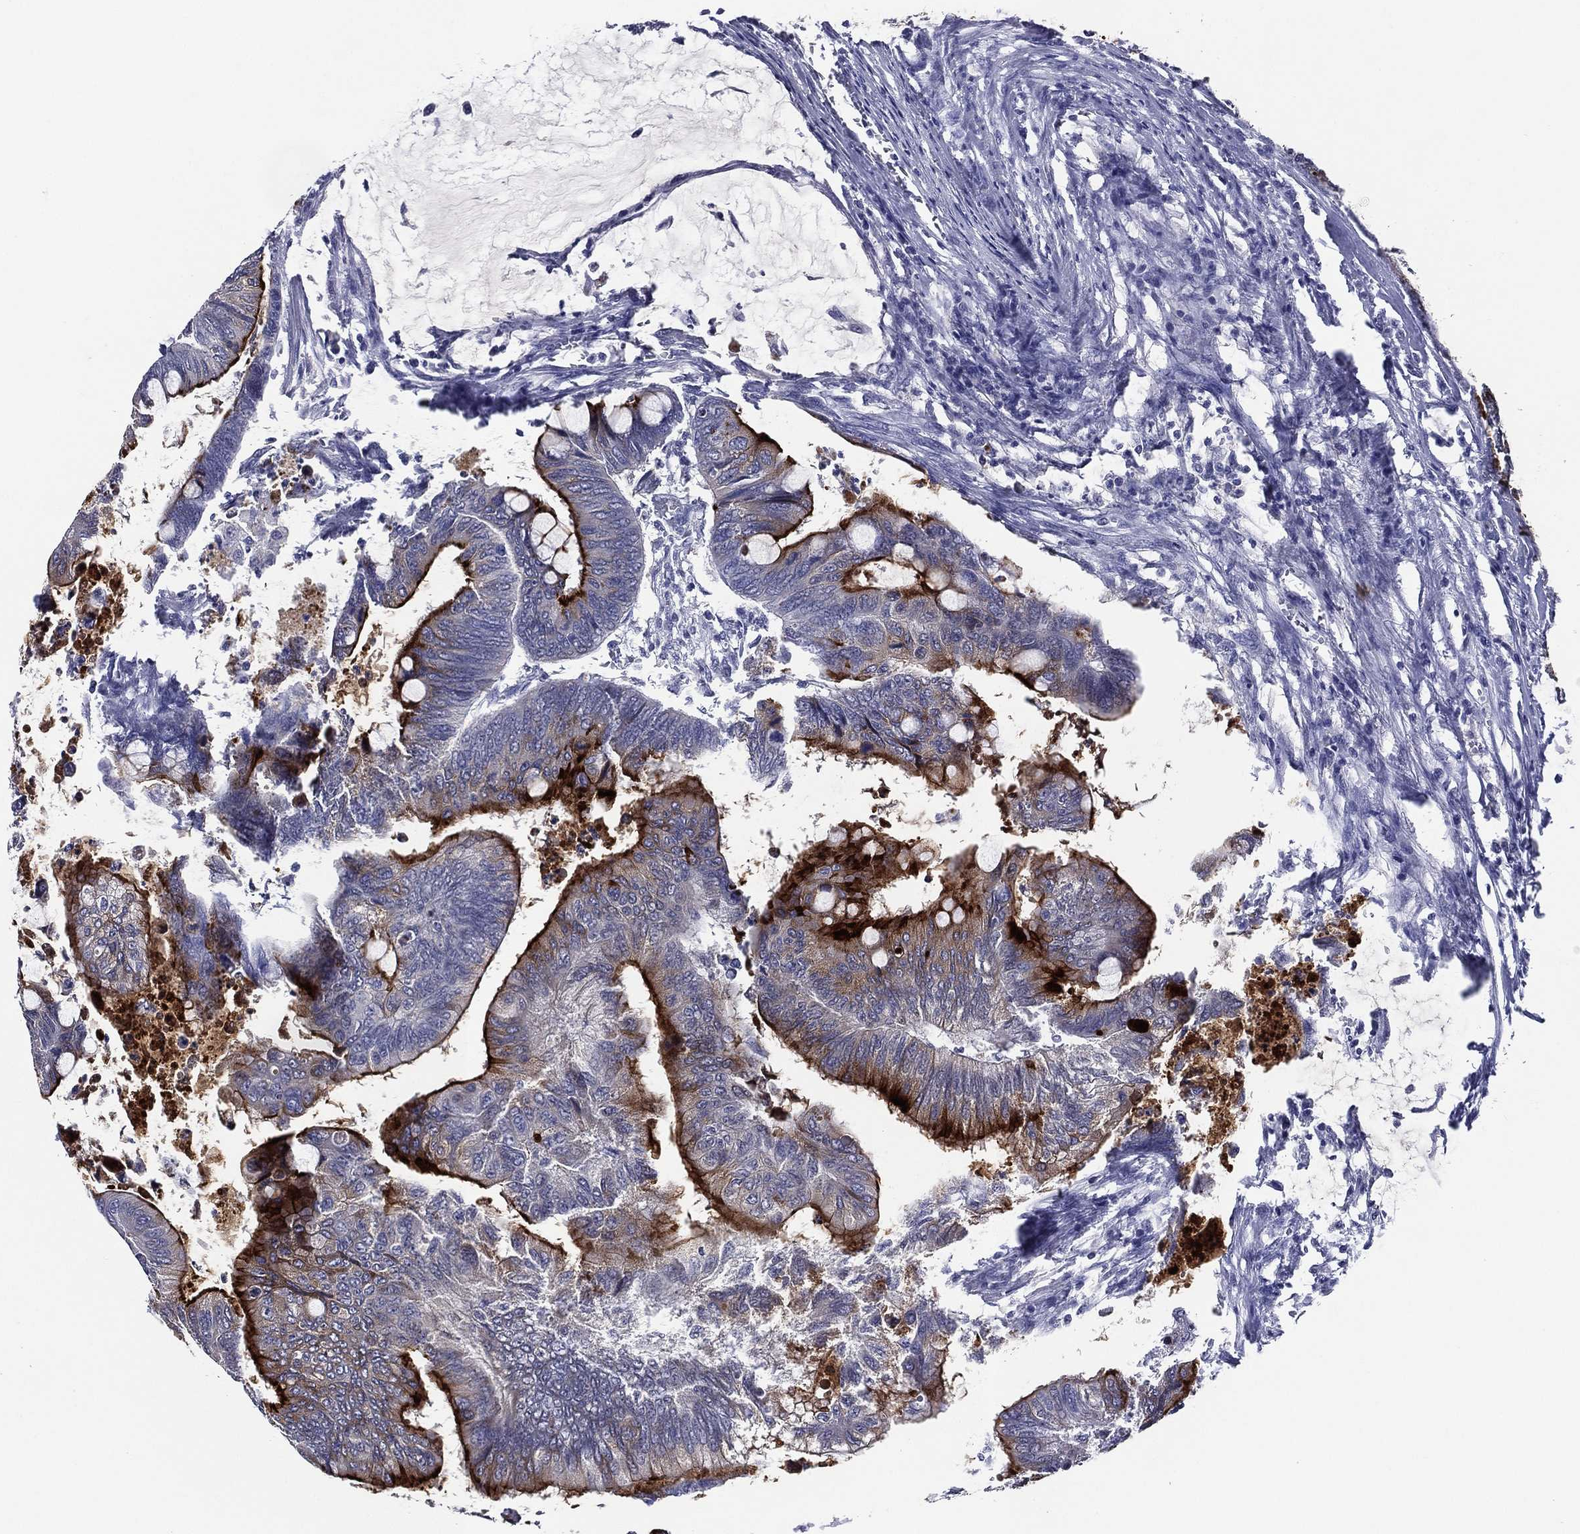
{"staining": {"intensity": "strong", "quantity": "<25%", "location": "cytoplasmic/membranous"}, "tissue": "colorectal cancer", "cell_type": "Tumor cells", "image_type": "cancer", "snomed": [{"axis": "morphology", "description": "Normal tissue, NOS"}, {"axis": "morphology", "description": "Adenocarcinoma, NOS"}, {"axis": "topography", "description": "Rectum"}, {"axis": "topography", "description": "Peripheral nerve tissue"}], "caption": "About <25% of tumor cells in human colorectal cancer display strong cytoplasmic/membranous protein expression as visualized by brown immunohistochemical staining.", "gene": "ACE2", "patient": {"sex": "male", "age": 92}}